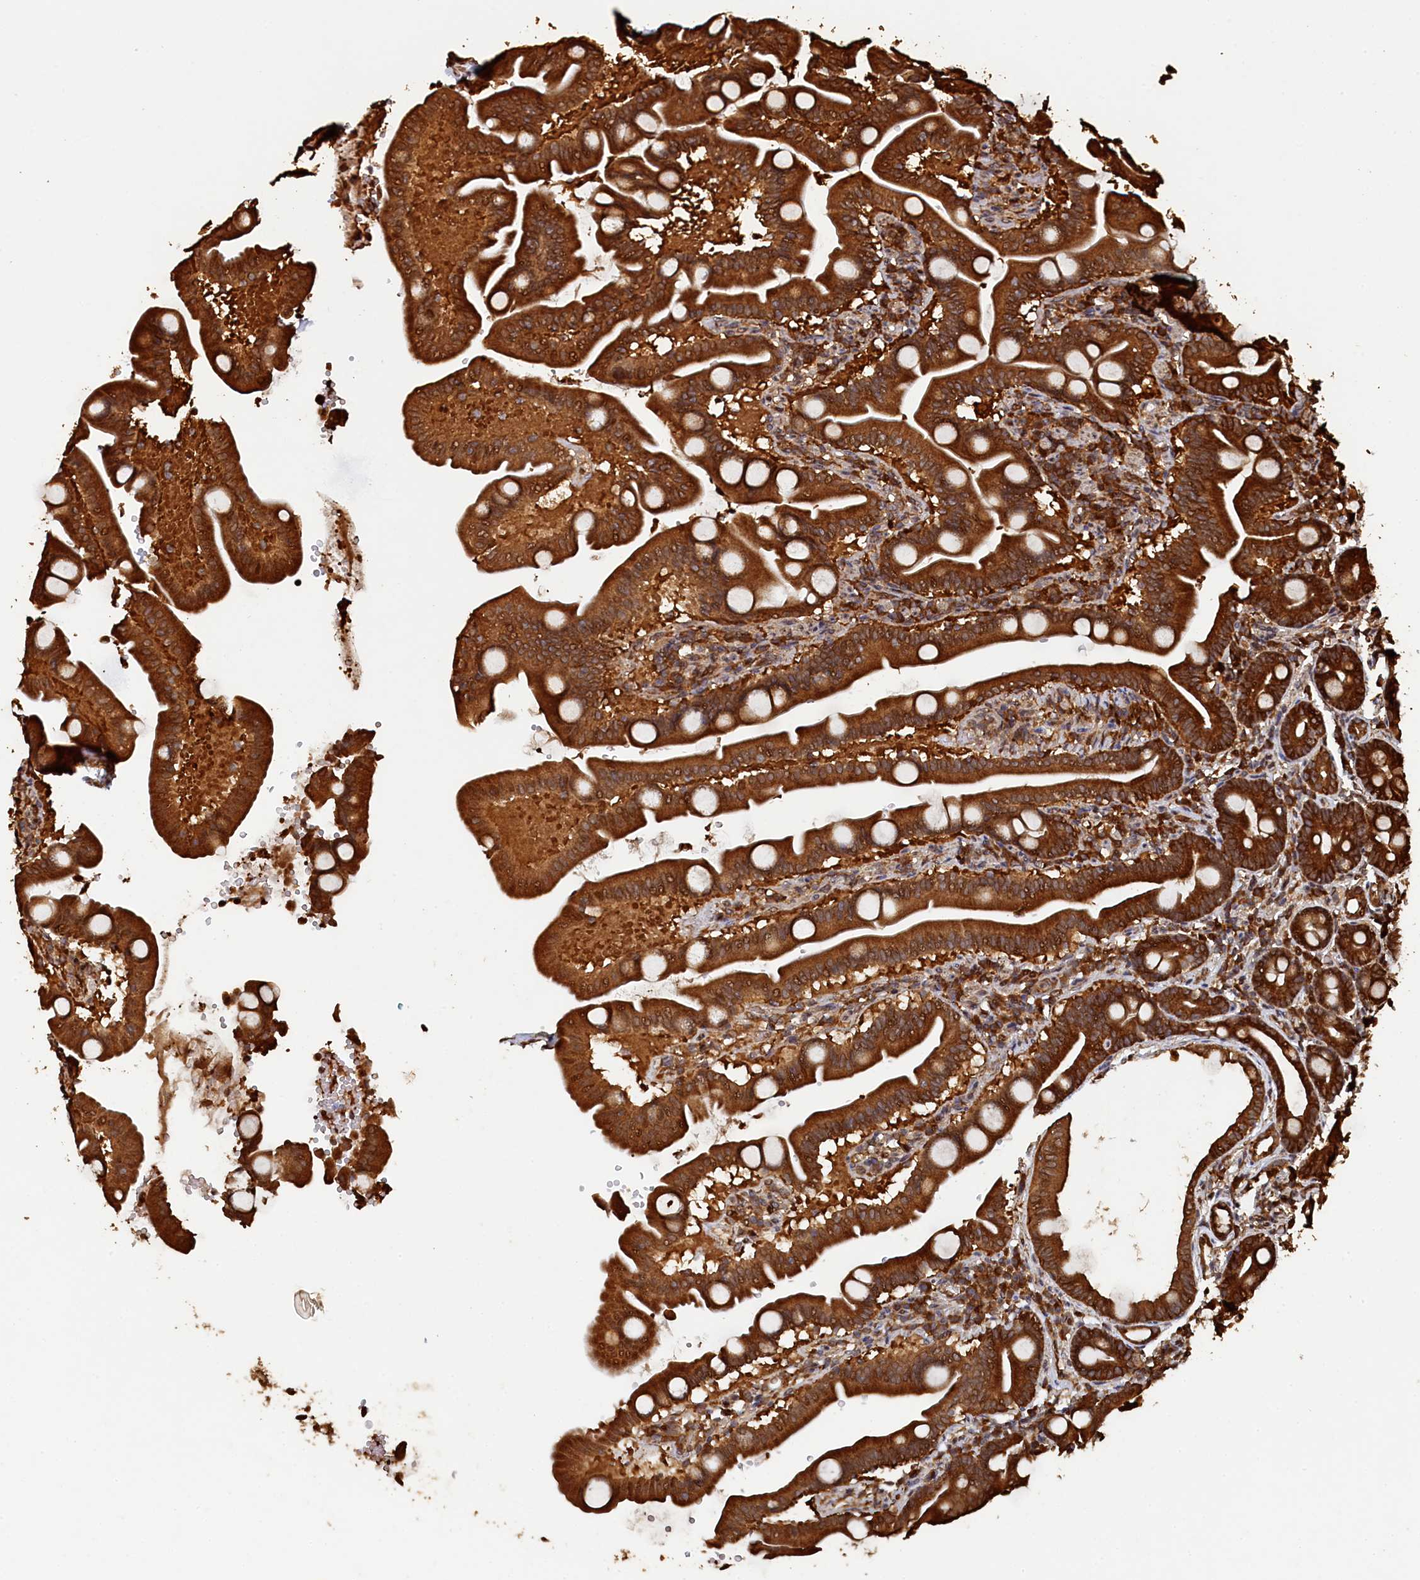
{"staining": {"intensity": "strong", "quantity": ">75%", "location": "cytoplasmic/membranous"}, "tissue": "duodenum", "cell_type": "Glandular cells", "image_type": "normal", "snomed": [{"axis": "morphology", "description": "Normal tissue, NOS"}, {"axis": "topography", "description": "Duodenum"}], "caption": "High-power microscopy captured an IHC image of benign duodenum, revealing strong cytoplasmic/membranous positivity in approximately >75% of glandular cells.", "gene": "PIGN", "patient": {"sex": "male", "age": 54}}